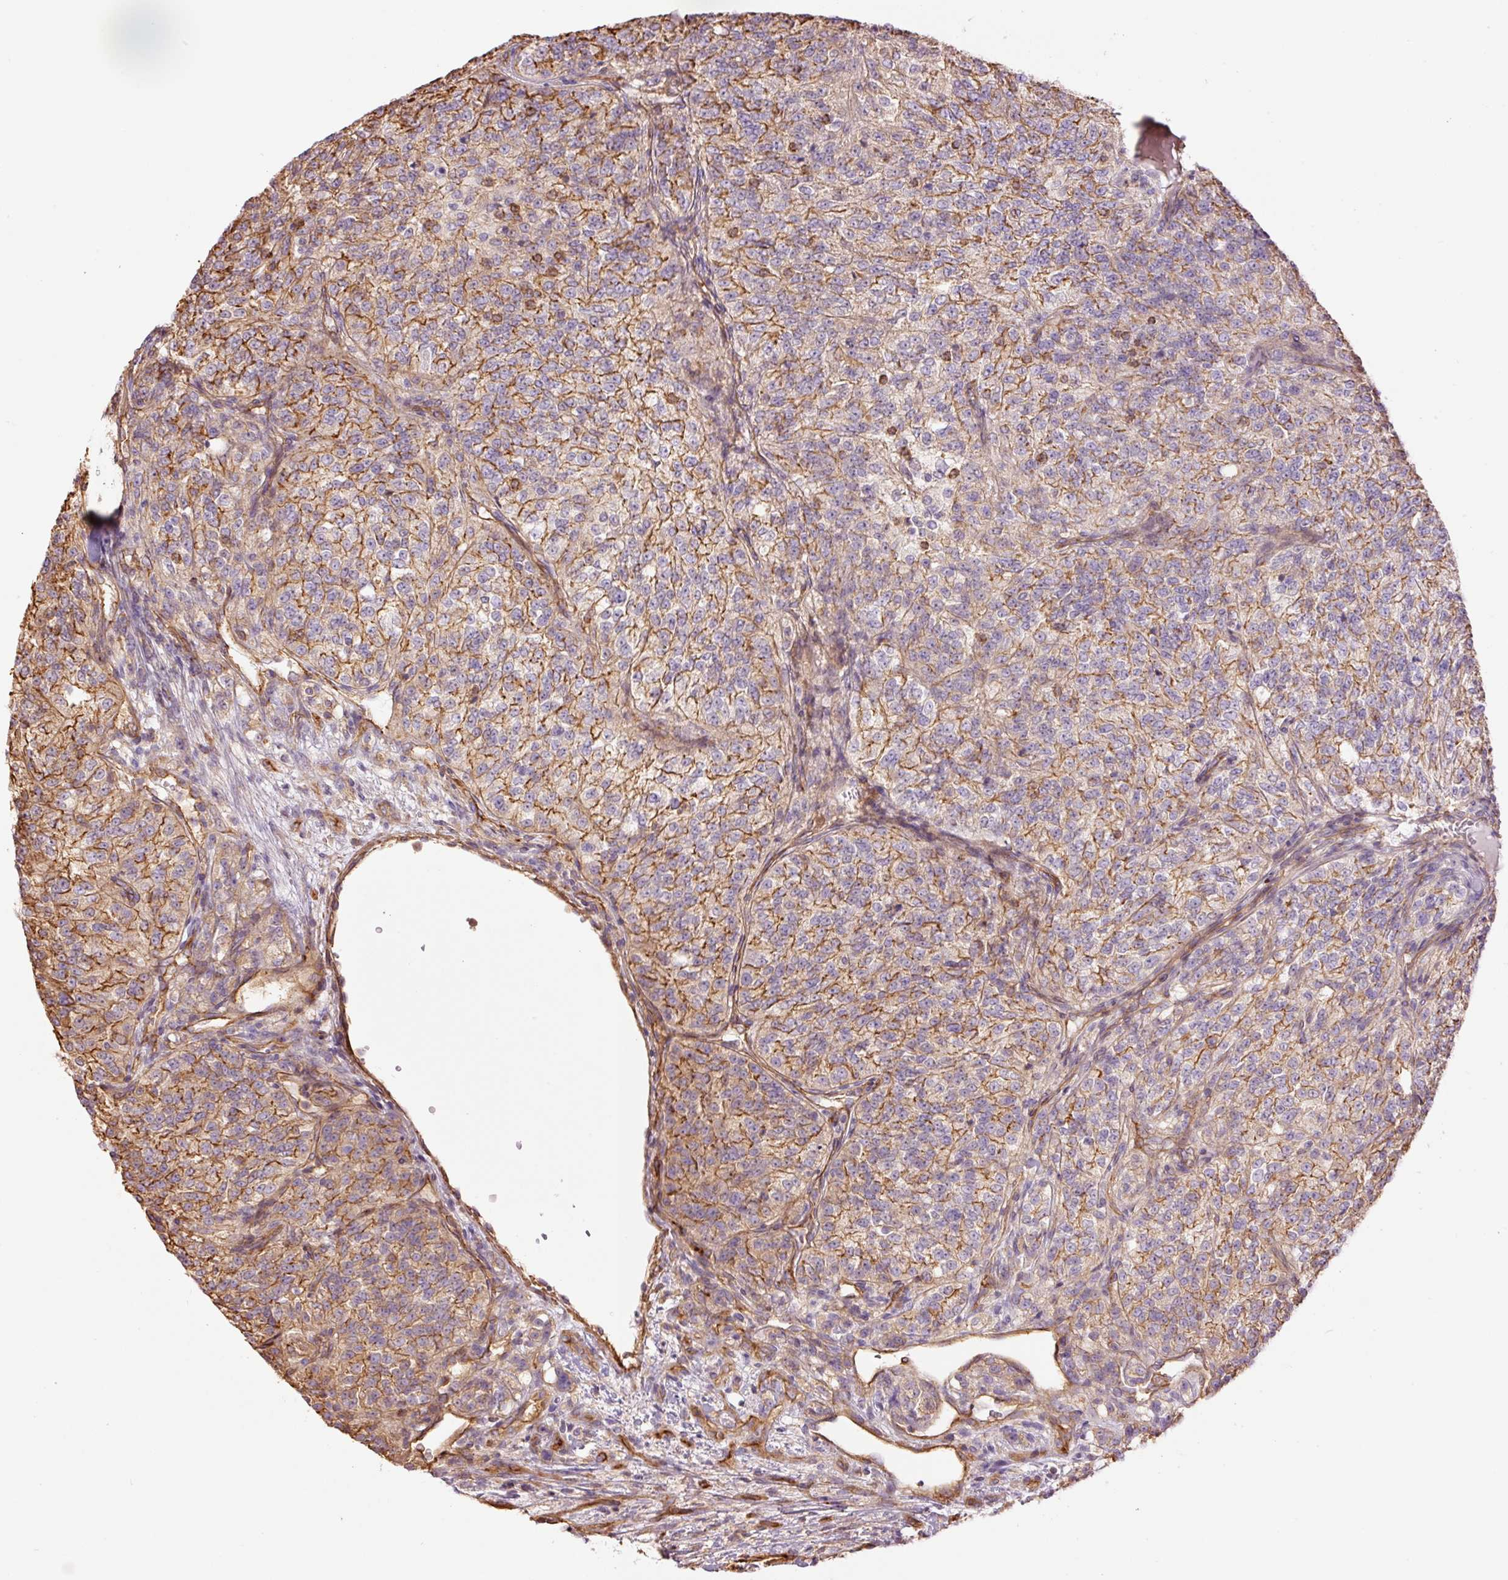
{"staining": {"intensity": "moderate", "quantity": "25%-75%", "location": "cytoplasmic/membranous"}, "tissue": "renal cancer", "cell_type": "Tumor cells", "image_type": "cancer", "snomed": [{"axis": "morphology", "description": "Adenocarcinoma, NOS"}, {"axis": "topography", "description": "Kidney"}], "caption": "Immunohistochemical staining of human renal adenocarcinoma displays medium levels of moderate cytoplasmic/membranous protein expression in about 25%-75% of tumor cells.", "gene": "PPP1R1B", "patient": {"sex": "female", "age": 63}}